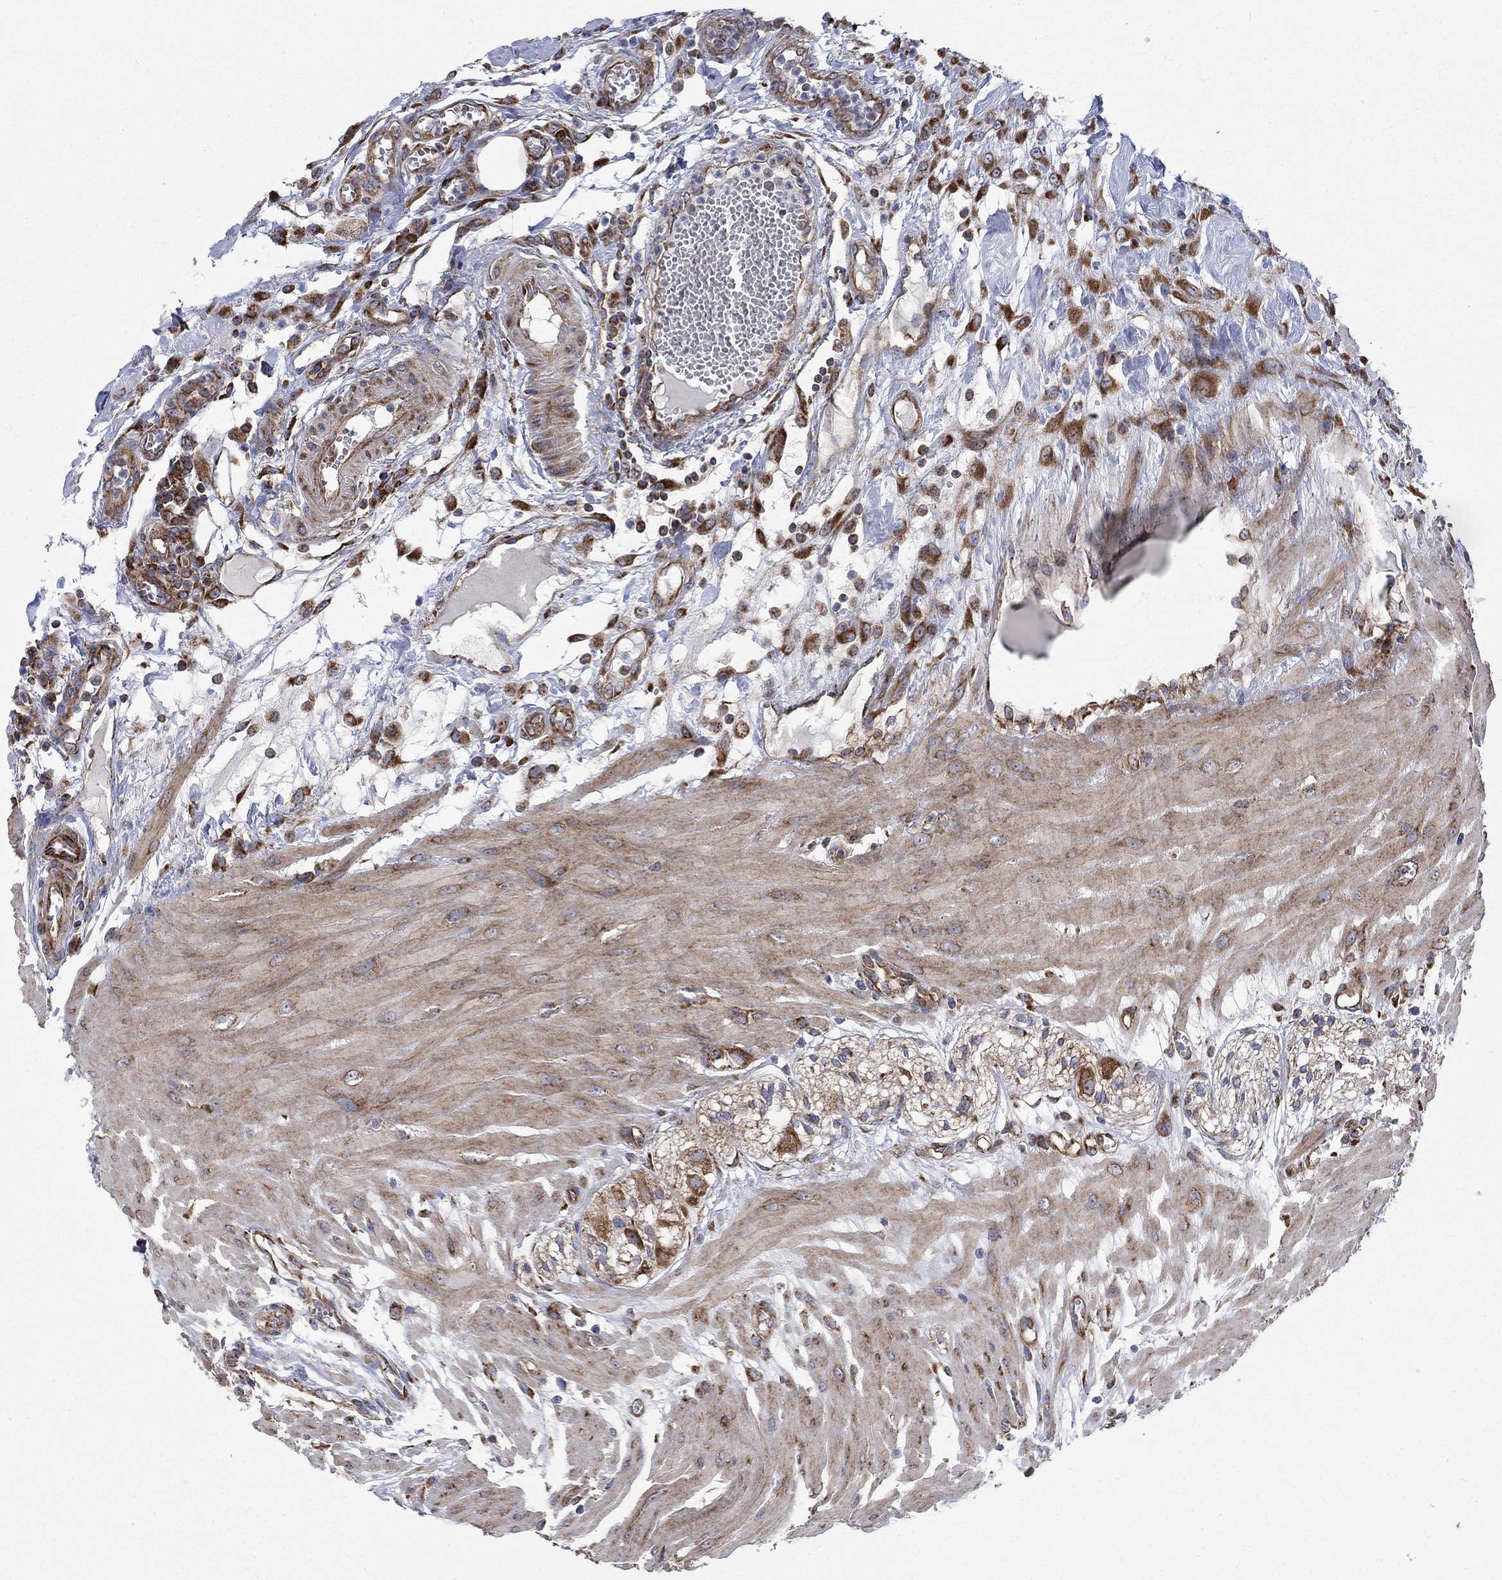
{"staining": {"intensity": "moderate", "quantity": ">75%", "location": "cytoplasmic/membranous"}, "tissue": "colon", "cell_type": "Endothelial cells", "image_type": "normal", "snomed": [{"axis": "morphology", "description": "Normal tissue, NOS"}, {"axis": "morphology", "description": "Adenocarcinoma, NOS"}, {"axis": "topography", "description": "Colon"}], "caption": "A high-resolution histopathology image shows immunohistochemistry (IHC) staining of normal colon, which displays moderate cytoplasmic/membranous positivity in about >75% of endothelial cells.", "gene": "RPLP0", "patient": {"sex": "male", "age": 65}}